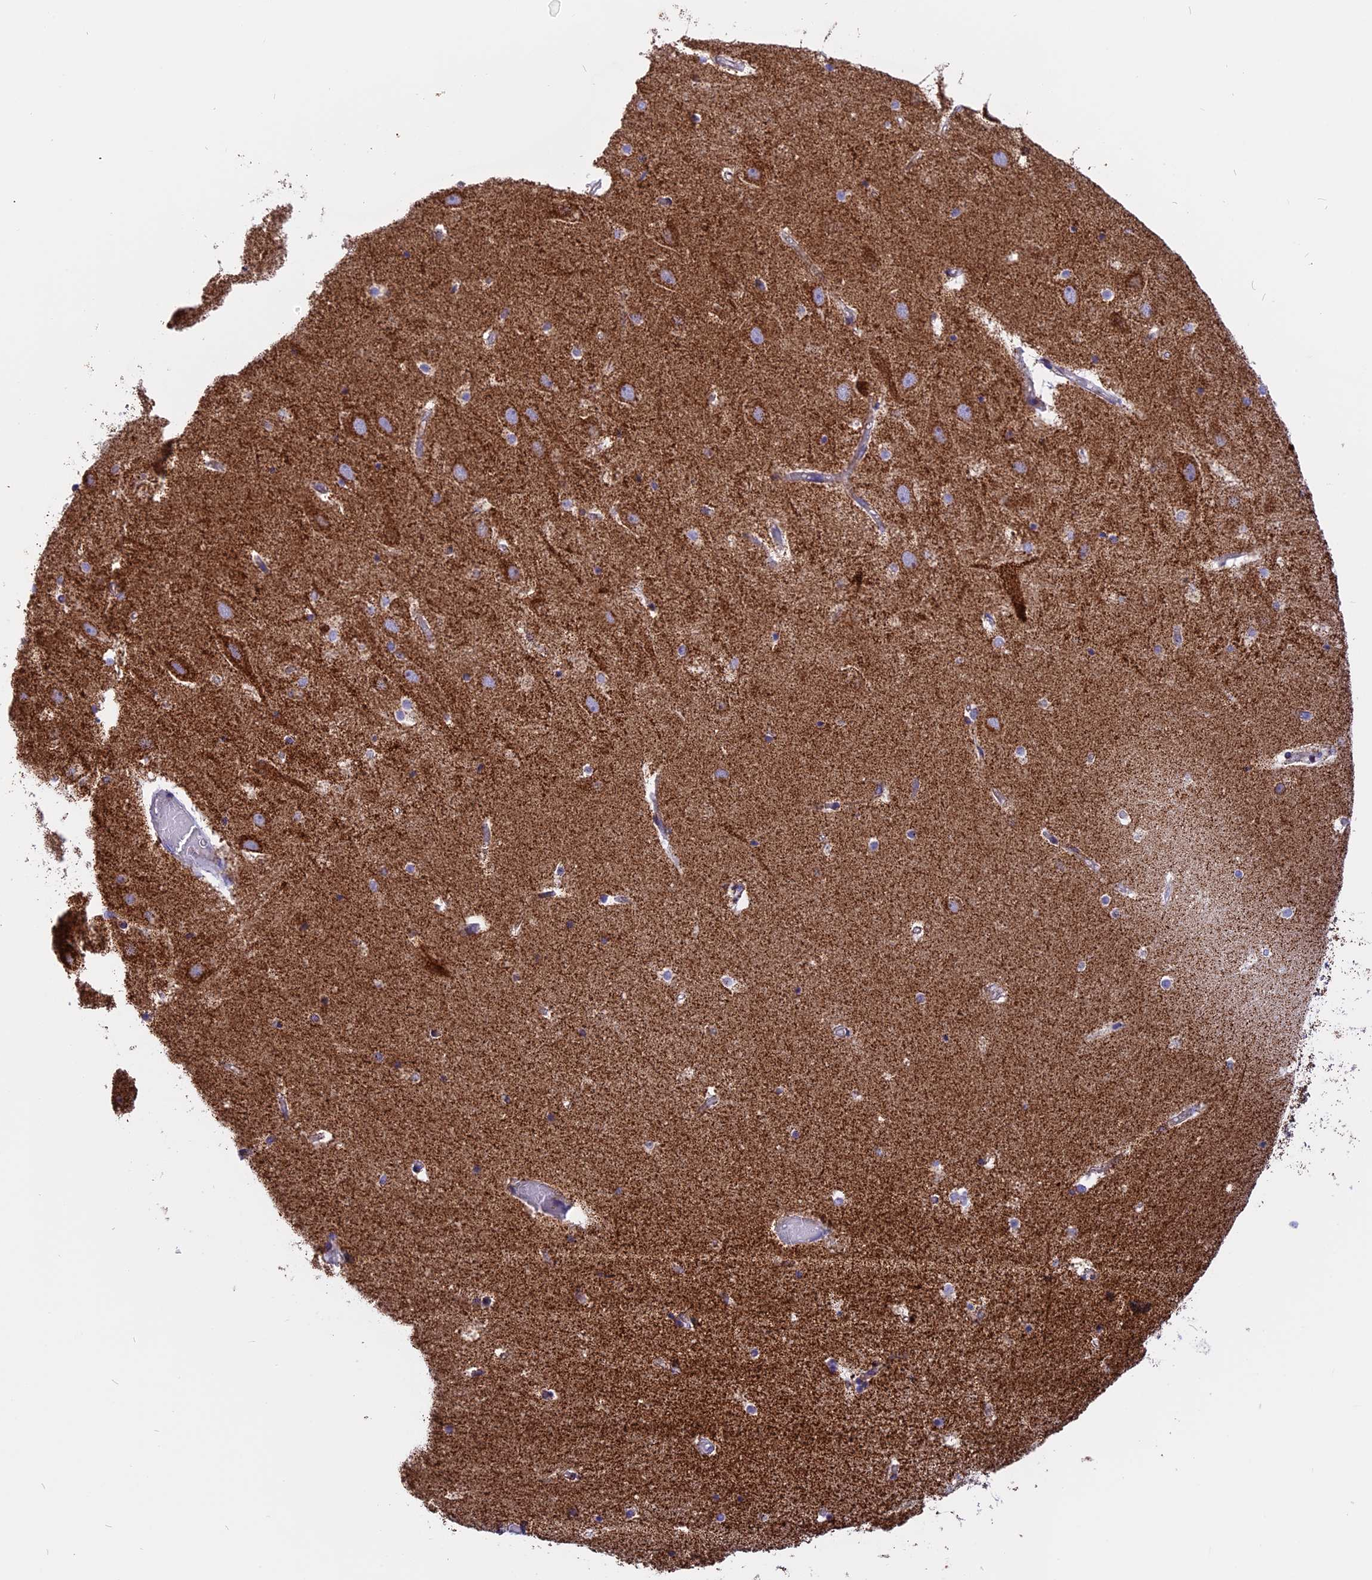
{"staining": {"intensity": "moderate", "quantity": "<25%", "location": "cytoplasmic/membranous"}, "tissue": "hippocampus", "cell_type": "Glial cells", "image_type": "normal", "snomed": [{"axis": "morphology", "description": "Normal tissue, NOS"}, {"axis": "topography", "description": "Hippocampus"}], "caption": "A high-resolution histopathology image shows IHC staining of unremarkable hippocampus, which displays moderate cytoplasmic/membranous positivity in approximately <25% of glial cells.", "gene": "KCNG1", "patient": {"sex": "female", "age": 52}}